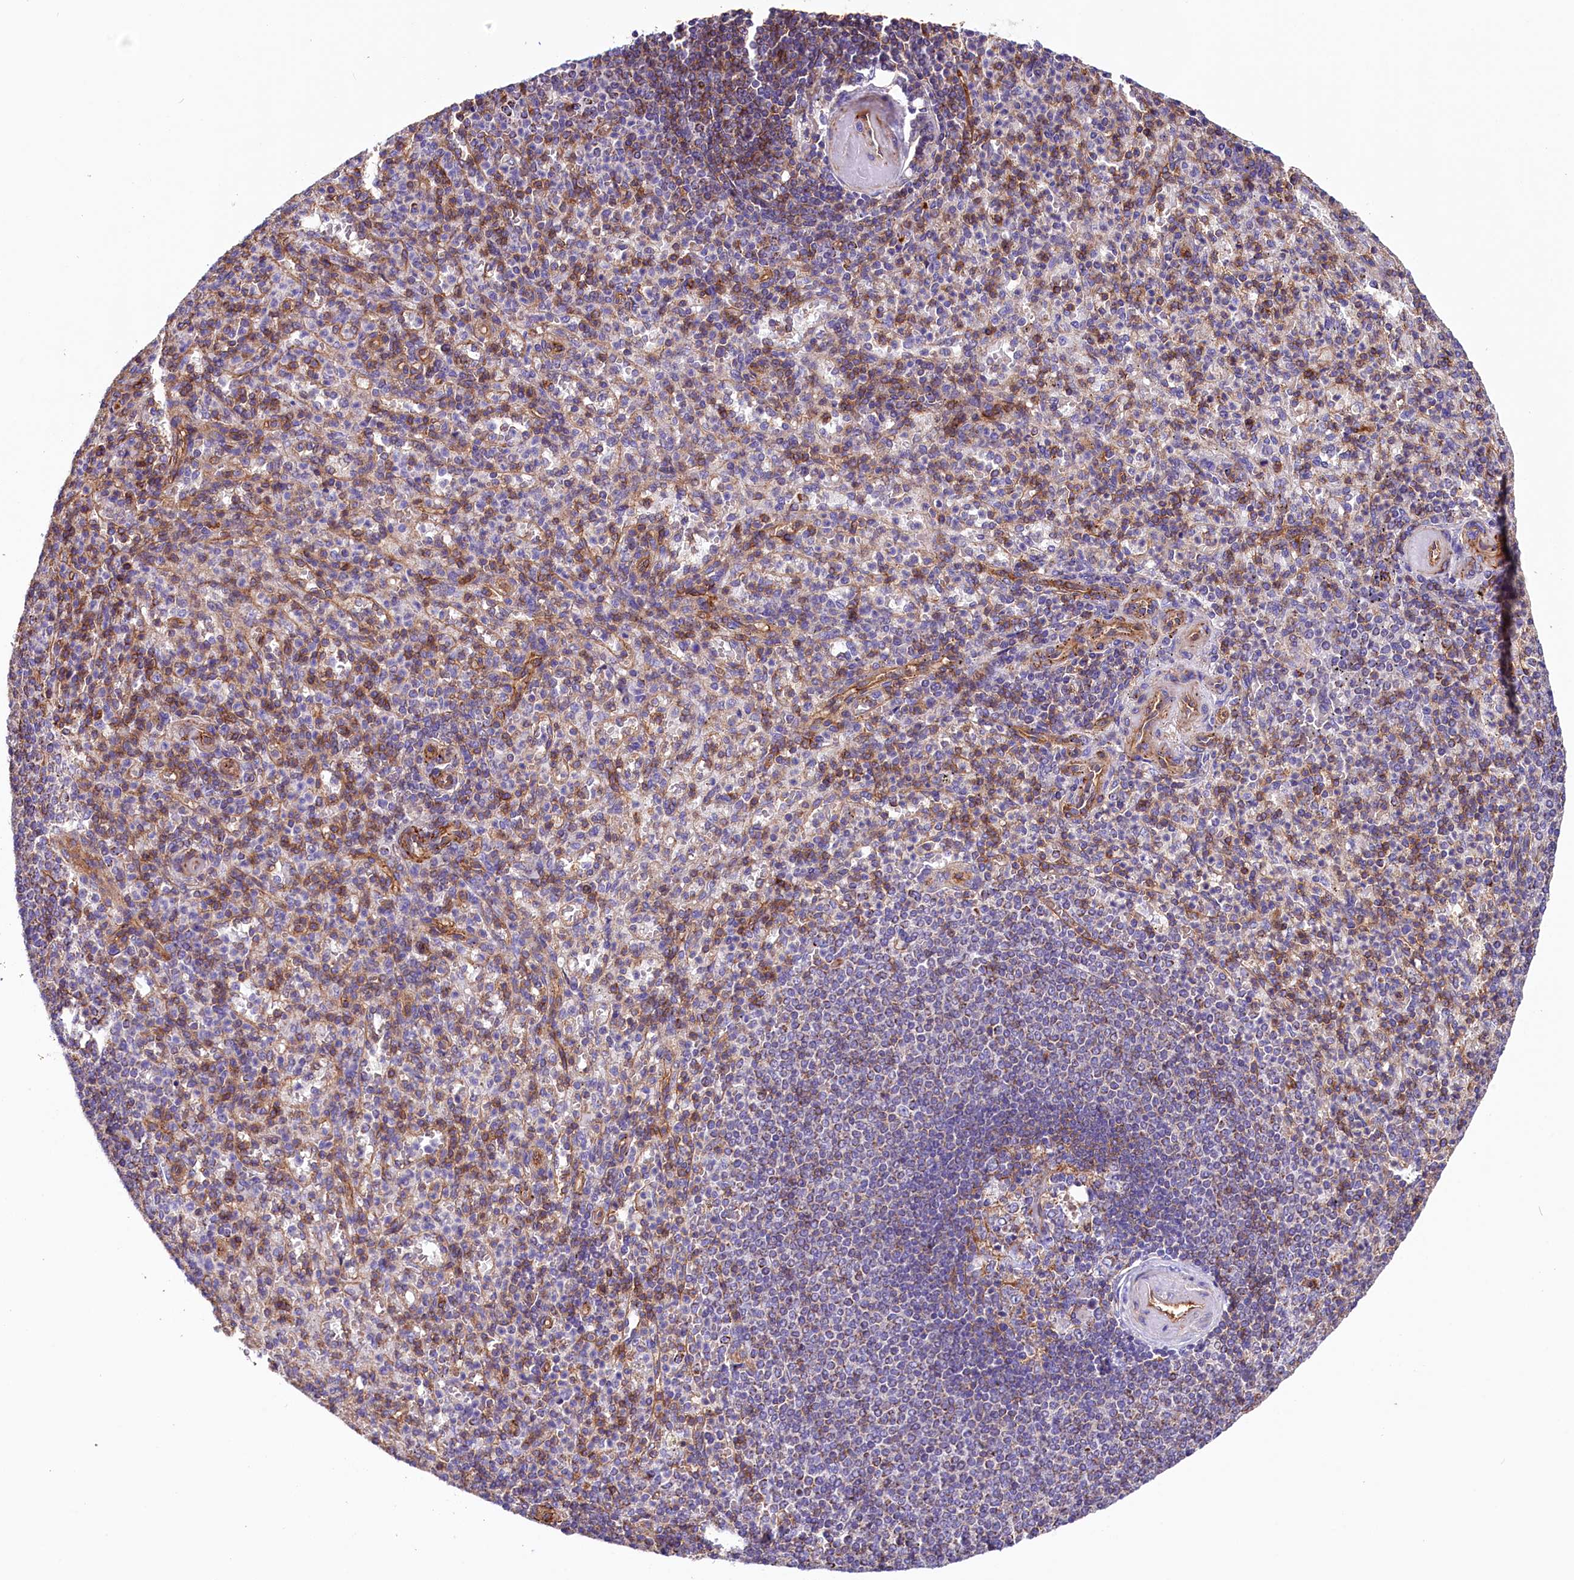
{"staining": {"intensity": "moderate", "quantity": "25%-75%", "location": "cytoplasmic/membranous"}, "tissue": "spleen", "cell_type": "Cells in red pulp", "image_type": "normal", "snomed": [{"axis": "morphology", "description": "Normal tissue, NOS"}, {"axis": "topography", "description": "Spleen"}], "caption": "DAB immunohistochemical staining of unremarkable human spleen shows moderate cytoplasmic/membranous protein staining in approximately 25%-75% of cells in red pulp. Immunohistochemistry stains the protein in brown and the nuclei are stained blue.", "gene": "ATP2B4", "patient": {"sex": "female", "age": 74}}